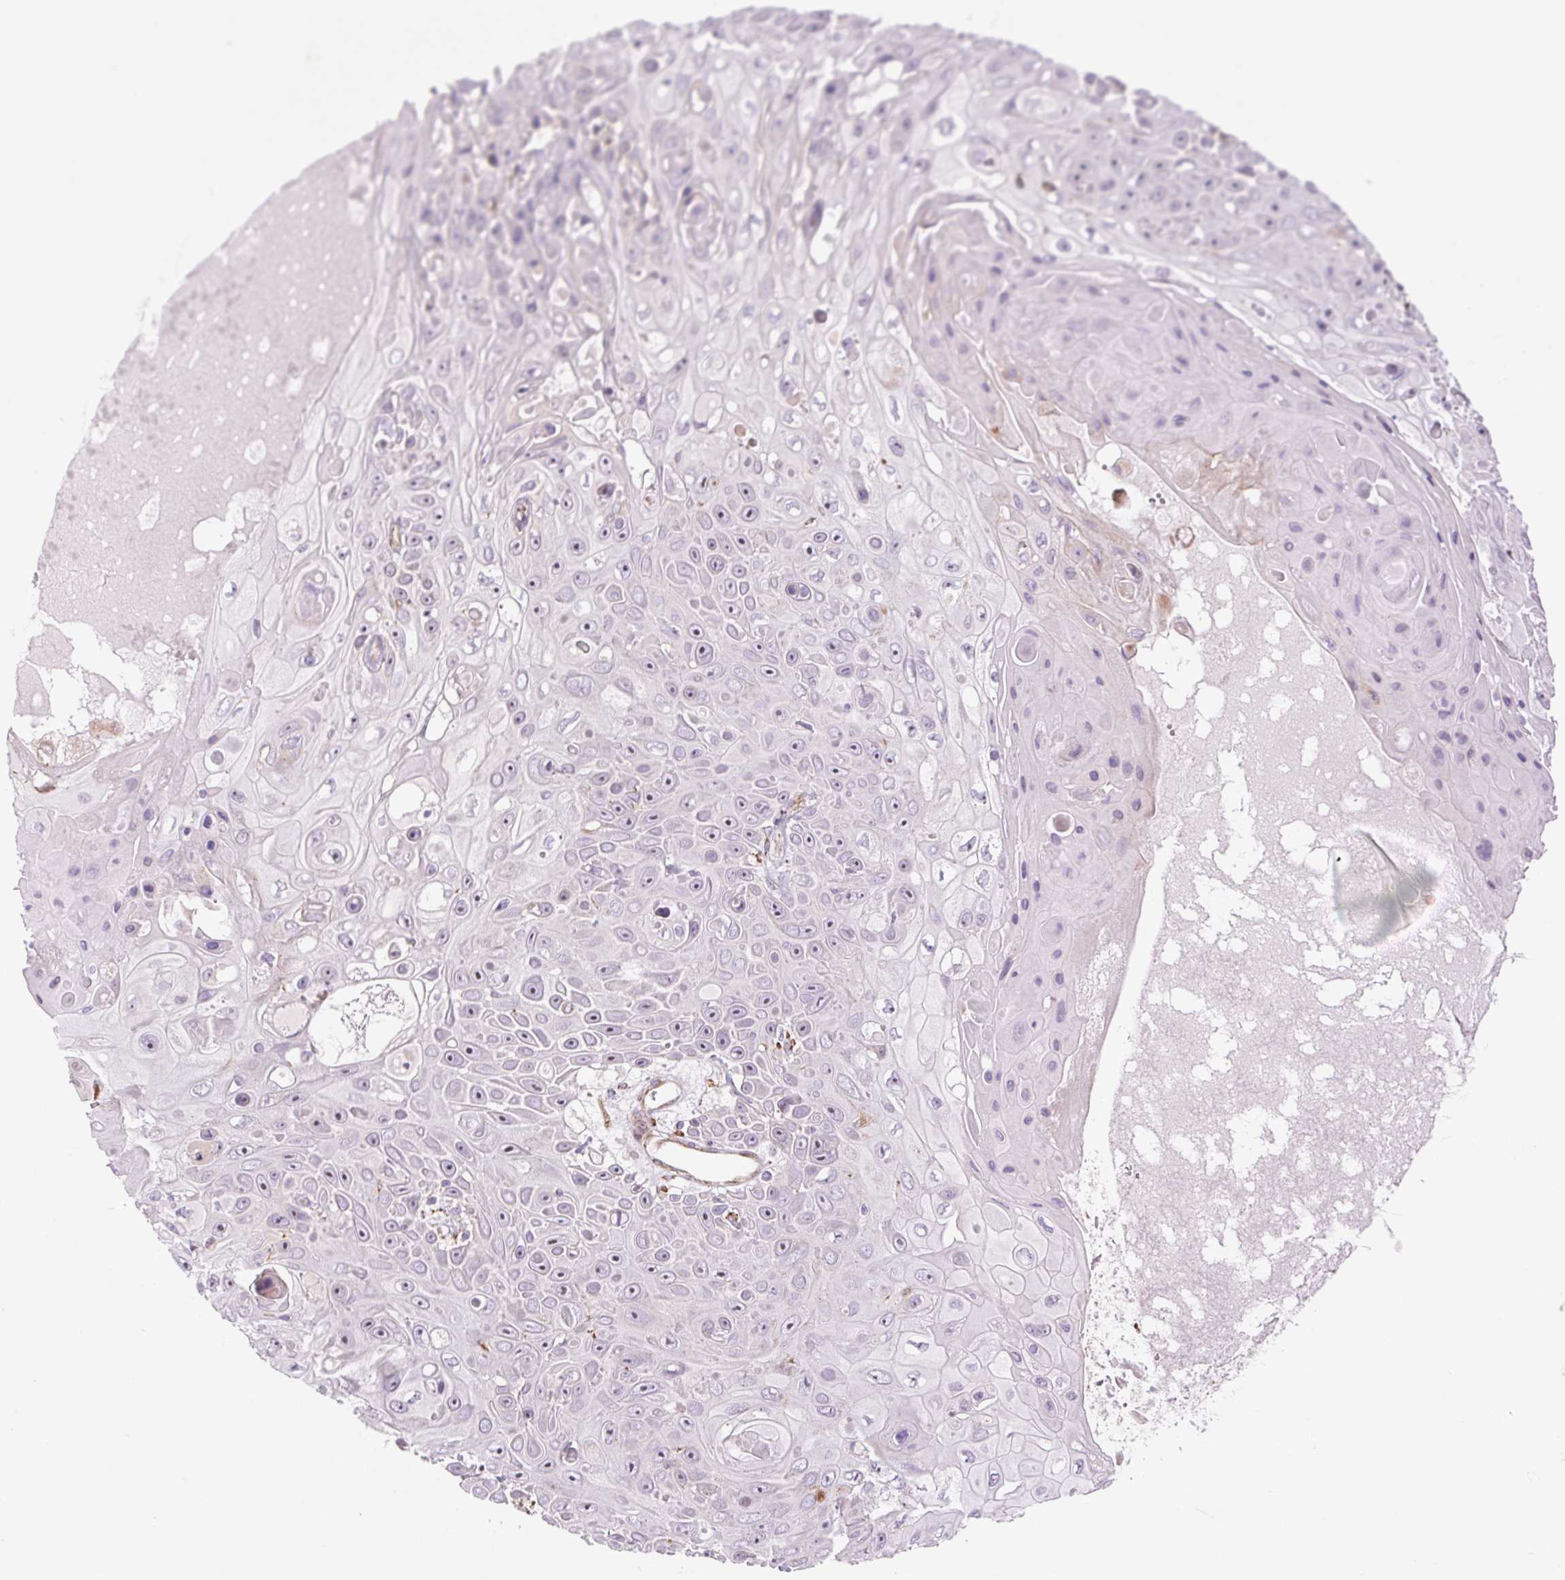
{"staining": {"intensity": "negative", "quantity": "none", "location": "none"}, "tissue": "skin cancer", "cell_type": "Tumor cells", "image_type": "cancer", "snomed": [{"axis": "morphology", "description": "Squamous cell carcinoma, NOS"}, {"axis": "topography", "description": "Skin"}], "caption": "An image of skin cancer stained for a protein exhibits no brown staining in tumor cells.", "gene": "METTL17", "patient": {"sex": "male", "age": 82}}